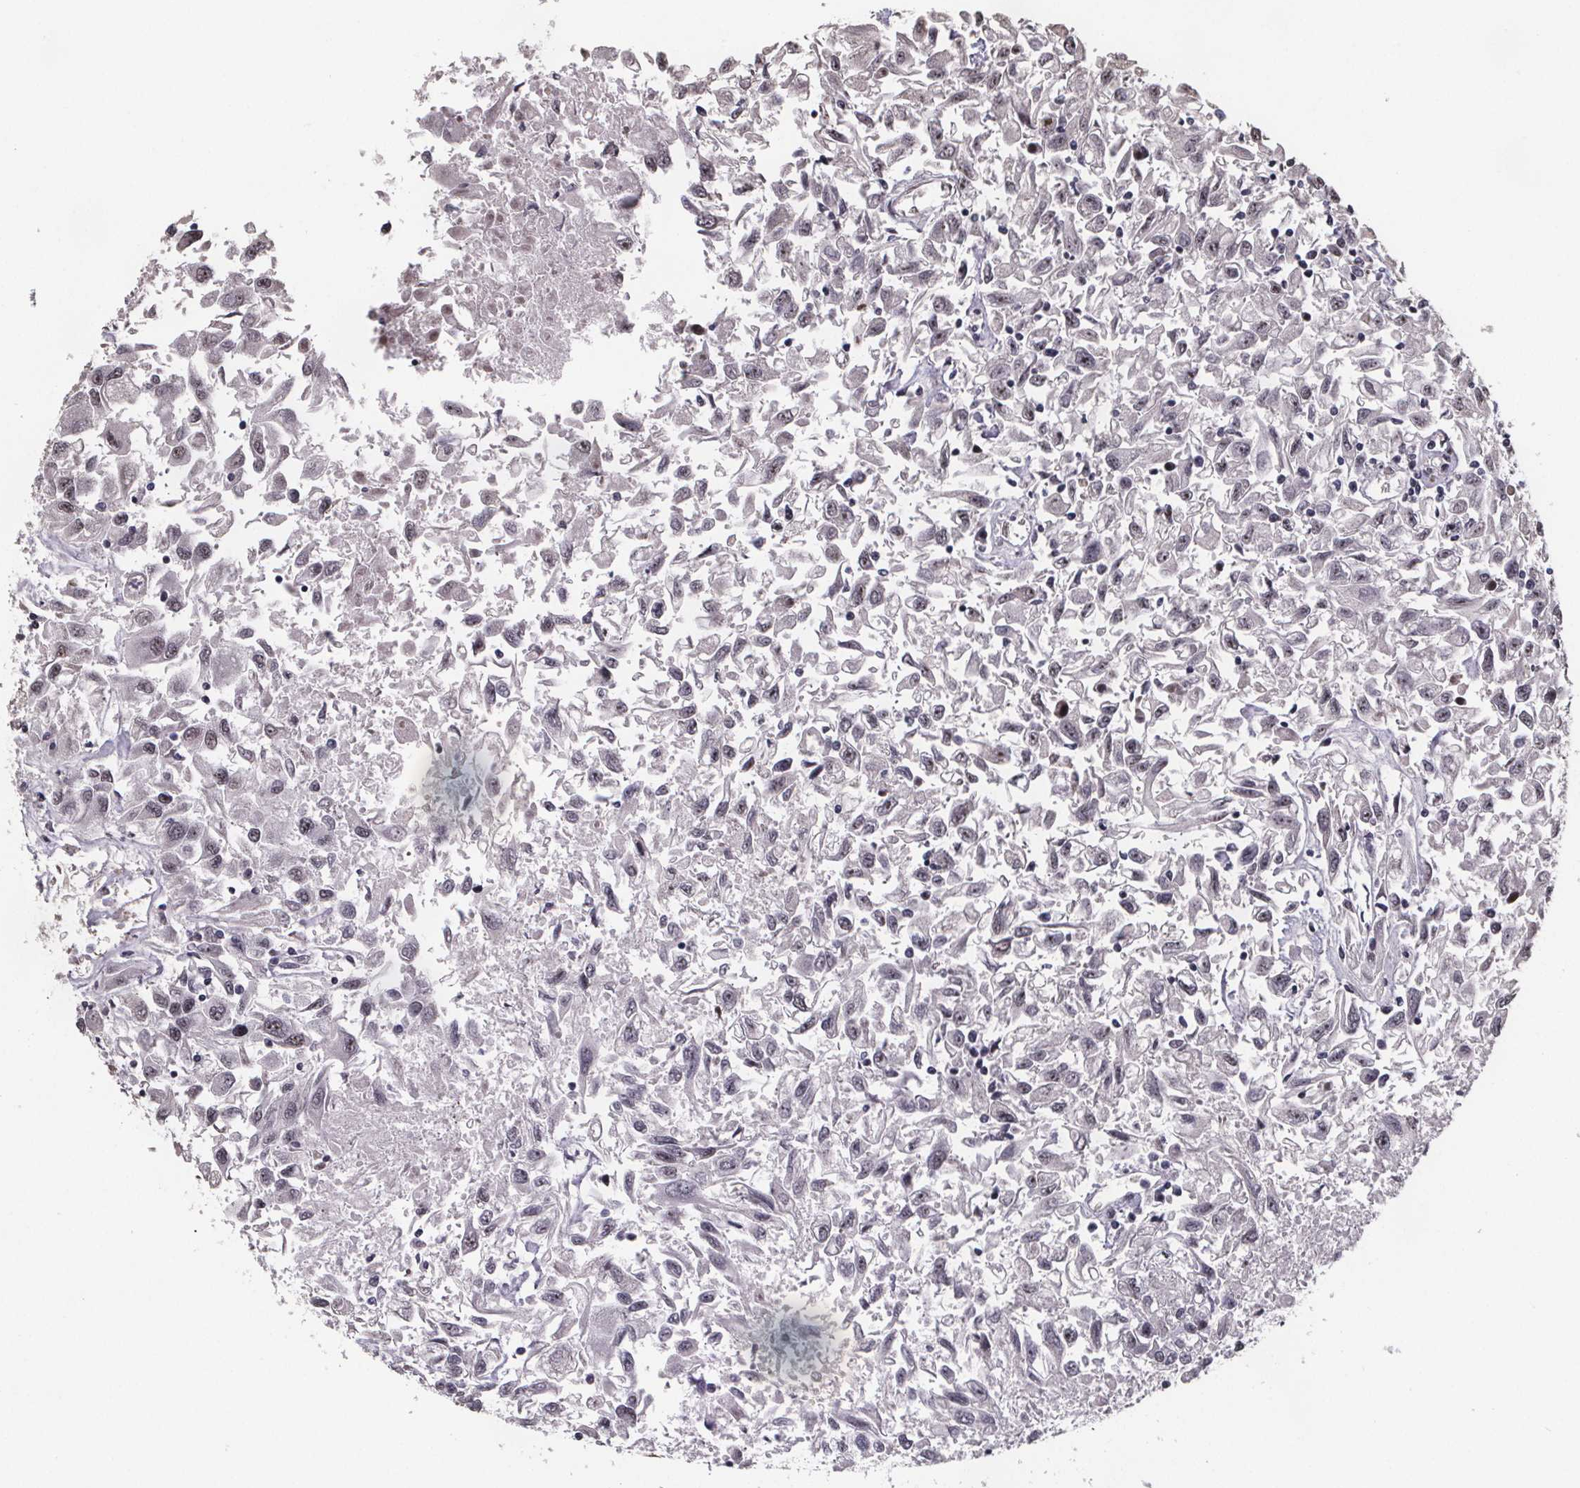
{"staining": {"intensity": "weak", "quantity": "<25%", "location": "nuclear"}, "tissue": "renal cancer", "cell_type": "Tumor cells", "image_type": "cancer", "snomed": [{"axis": "morphology", "description": "Adenocarcinoma, NOS"}, {"axis": "topography", "description": "Kidney"}], "caption": "Protein analysis of adenocarcinoma (renal) reveals no significant positivity in tumor cells. The staining is performed using DAB (3,3'-diaminobenzidine) brown chromogen with nuclei counter-stained in using hematoxylin.", "gene": "U2SURP", "patient": {"sex": "female", "age": 76}}